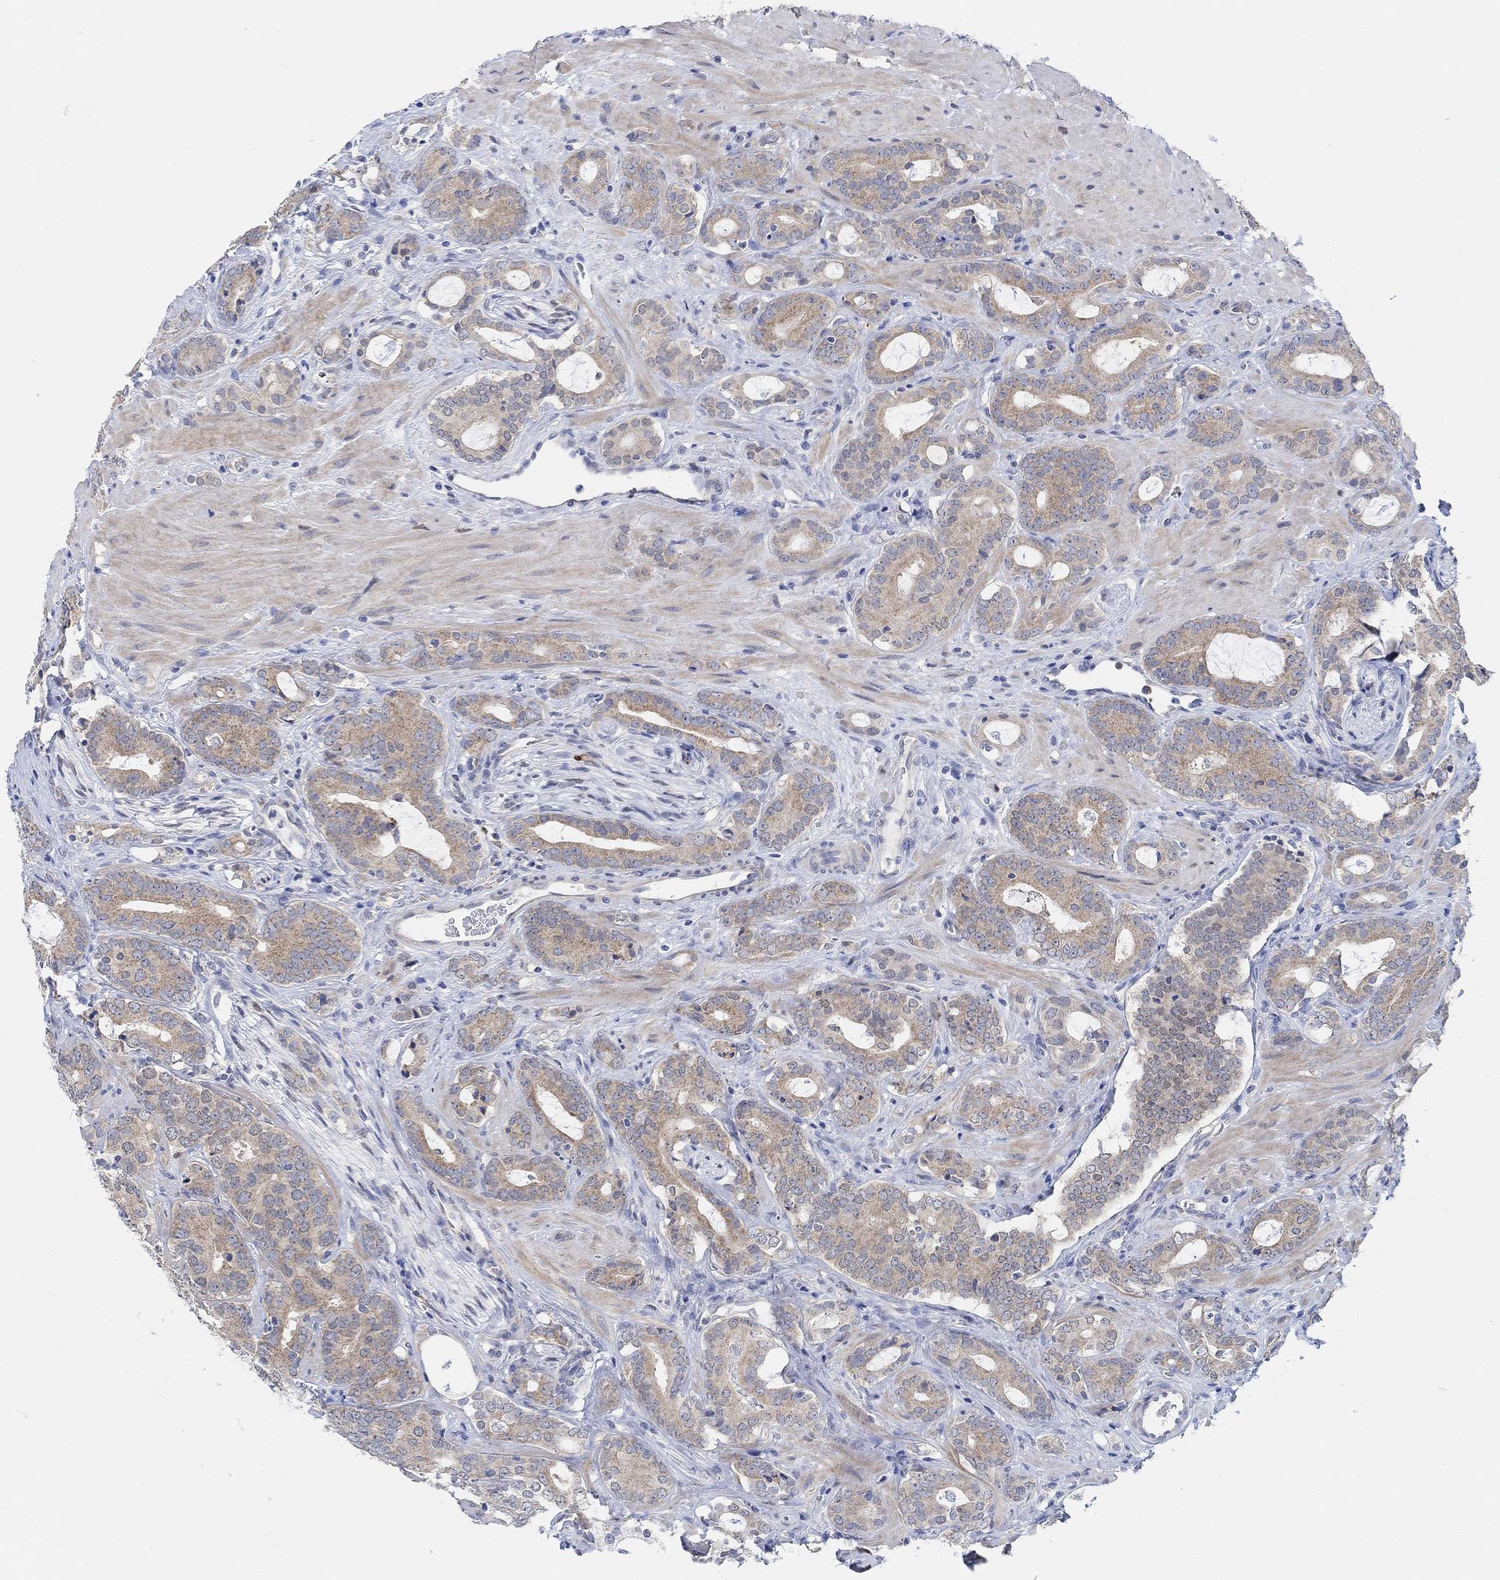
{"staining": {"intensity": "weak", "quantity": ">75%", "location": "cytoplasmic/membranous"}, "tissue": "prostate cancer", "cell_type": "Tumor cells", "image_type": "cancer", "snomed": [{"axis": "morphology", "description": "Adenocarcinoma, NOS"}, {"axis": "topography", "description": "Prostate"}], "caption": "About >75% of tumor cells in prostate adenocarcinoma reveal weak cytoplasmic/membranous protein positivity as visualized by brown immunohistochemical staining.", "gene": "RIMS1", "patient": {"sex": "male", "age": 55}}